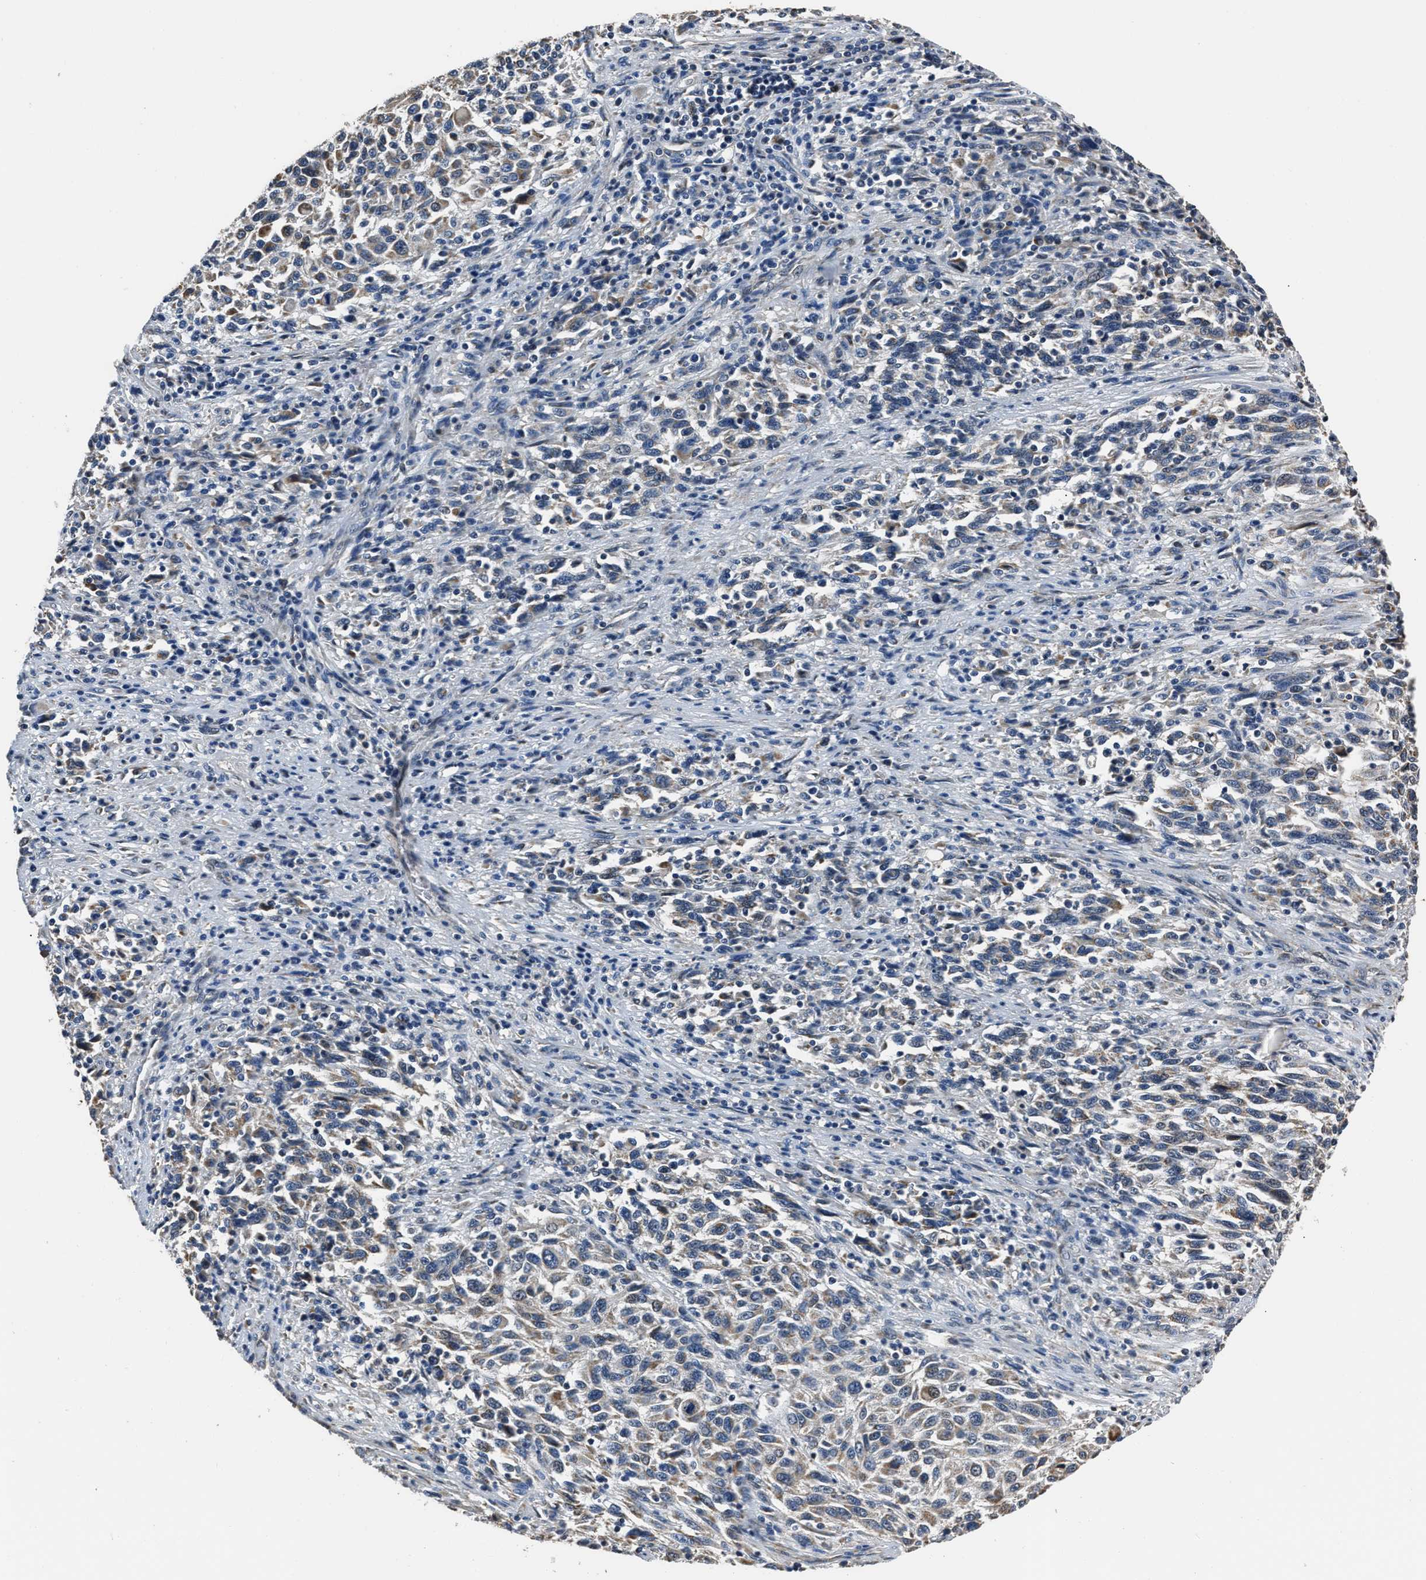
{"staining": {"intensity": "weak", "quantity": "25%-75%", "location": "cytoplasmic/membranous"}, "tissue": "melanoma", "cell_type": "Tumor cells", "image_type": "cancer", "snomed": [{"axis": "morphology", "description": "Malignant melanoma, Metastatic site"}, {"axis": "topography", "description": "Lymph node"}], "caption": "An image of melanoma stained for a protein displays weak cytoplasmic/membranous brown staining in tumor cells.", "gene": "NSUN5", "patient": {"sex": "male", "age": 61}}